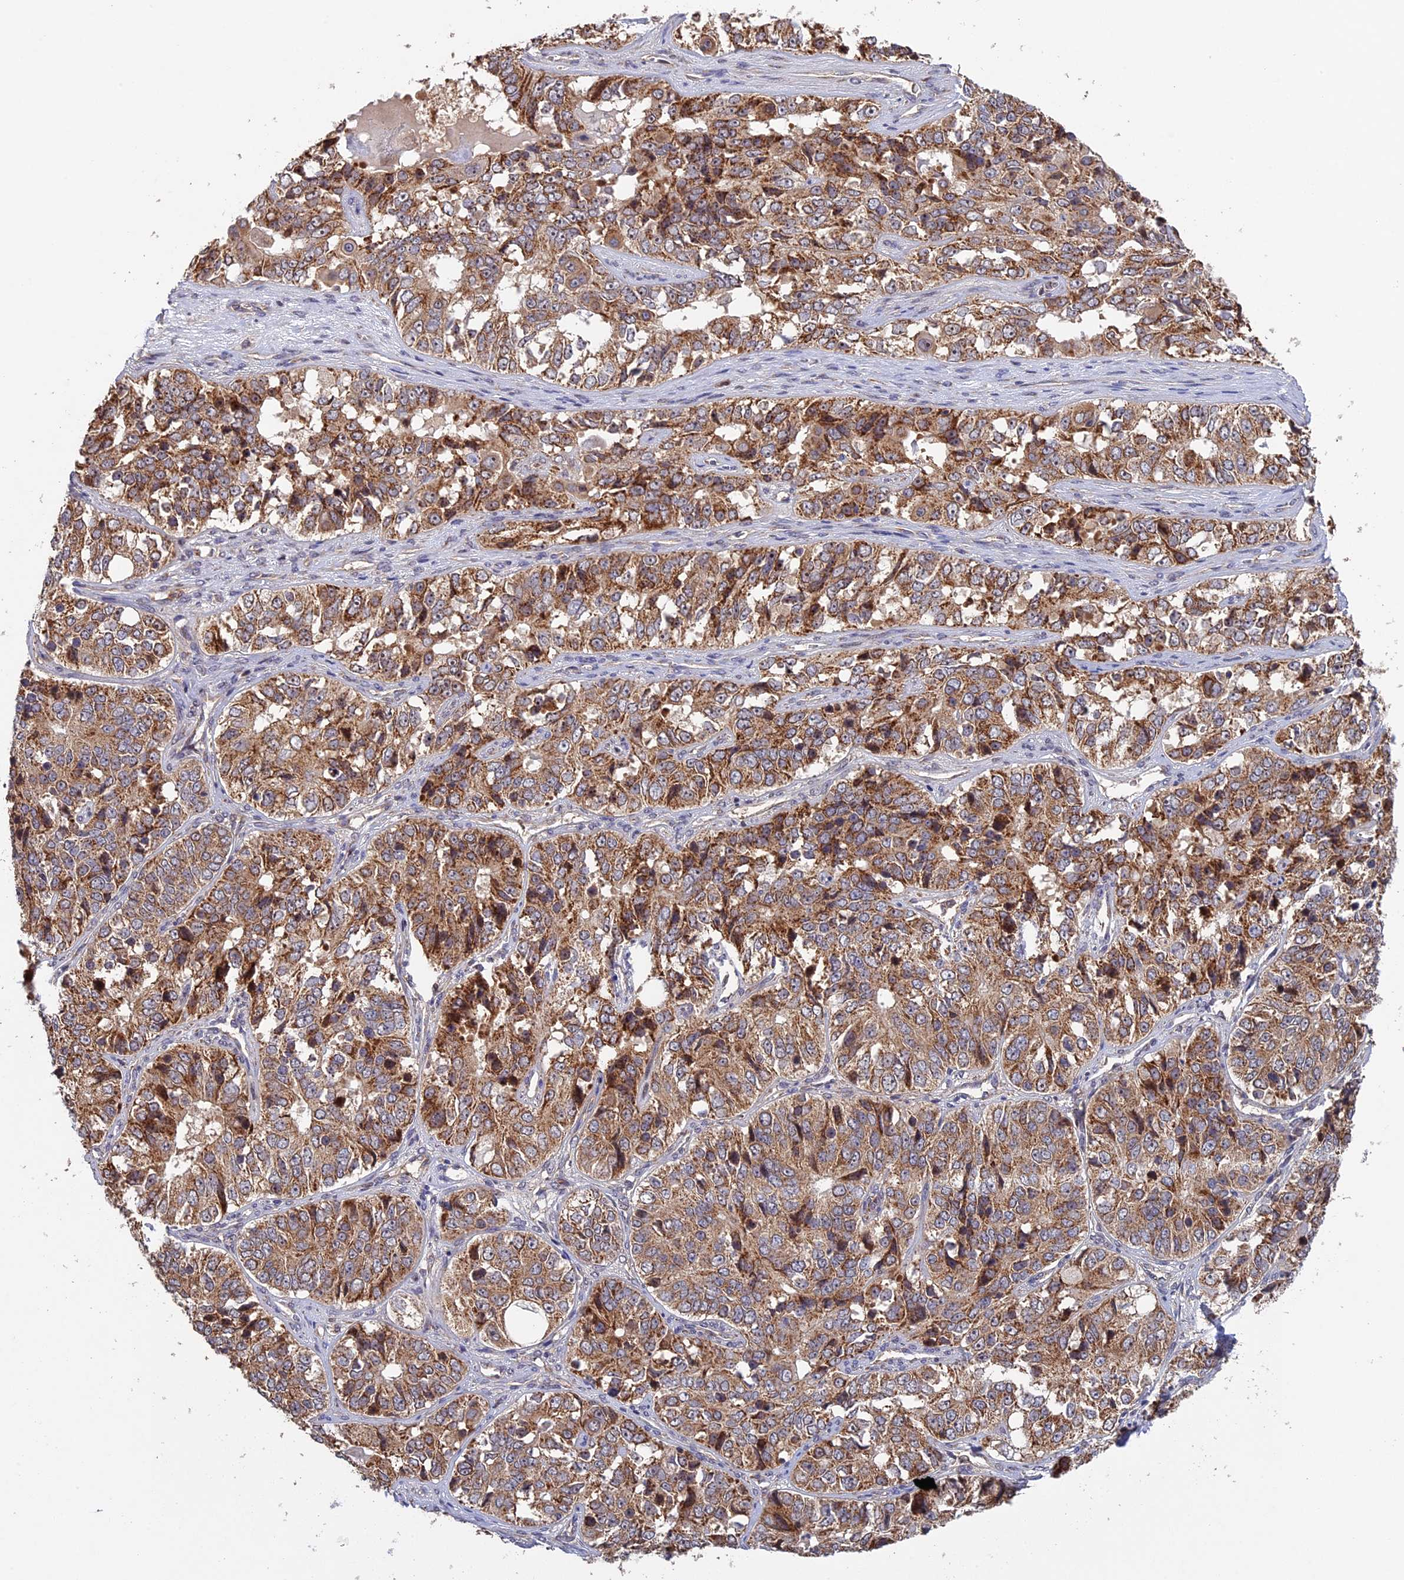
{"staining": {"intensity": "moderate", "quantity": ">75%", "location": "cytoplasmic/membranous"}, "tissue": "ovarian cancer", "cell_type": "Tumor cells", "image_type": "cancer", "snomed": [{"axis": "morphology", "description": "Carcinoma, endometroid"}, {"axis": "topography", "description": "Ovary"}], "caption": "Ovarian cancer tissue demonstrates moderate cytoplasmic/membranous positivity in approximately >75% of tumor cells, visualized by immunohistochemistry.", "gene": "FERMT1", "patient": {"sex": "female", "age": 51}}